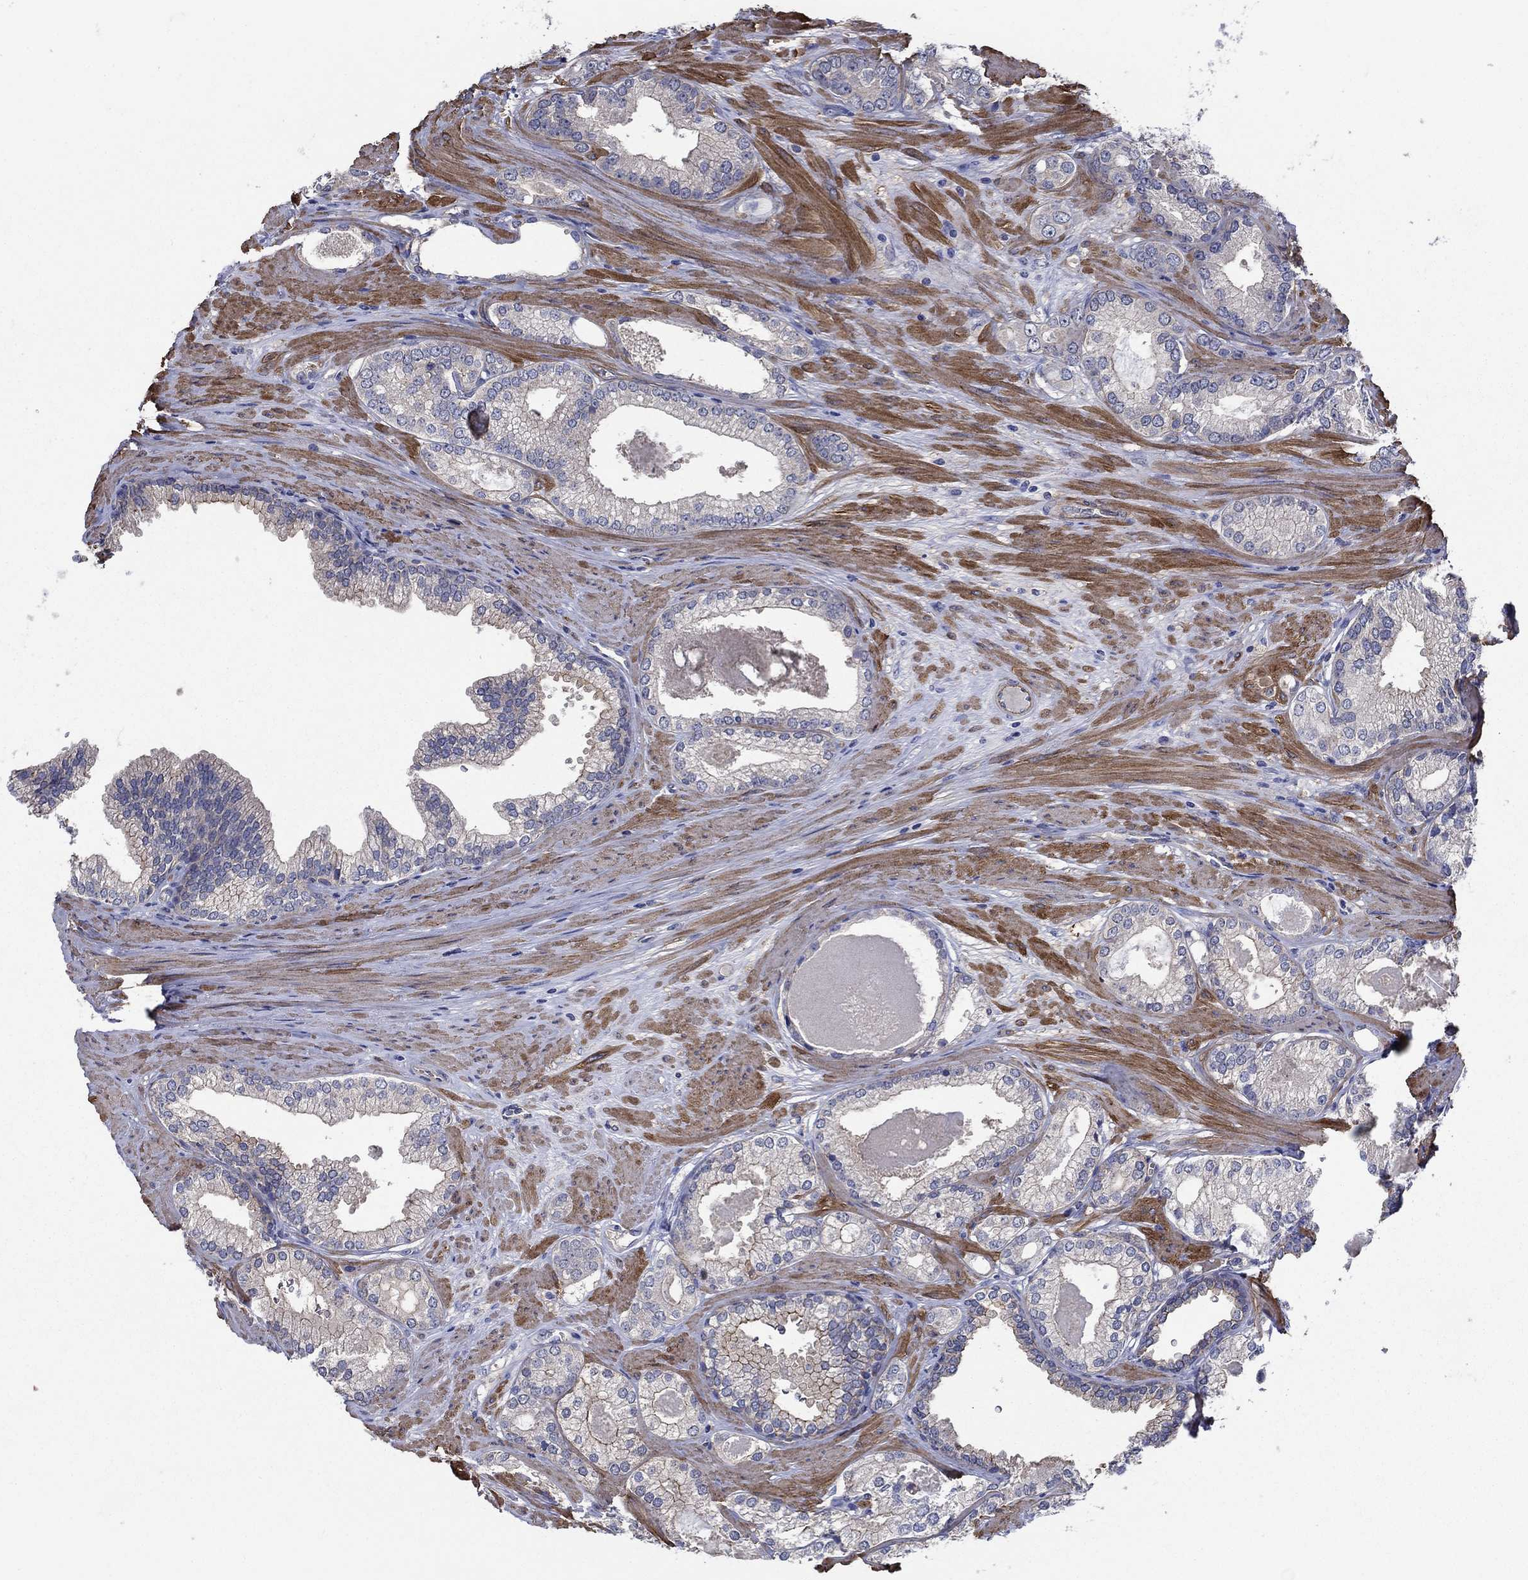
{"staining": {"intensity": "negative", "quantity": "none", "location": "none"}, "tissue": "prostate cancer", "cell_type": "Tumor cells", "image_type": "cancer", "snomed": [{"axis": "morphology", "description": "Adenocarcinoma, High grade"}, {"axis": "topography", "description": "Prostate and seminal vesicle, NOS"}], "caption": "Immunohistochemistry (IHC) histopathology image of human adenocarcinoma (high-grade) (prostate) stained for a protein (brown), which shows no positivity in tumor cells.", "gene": "FLNC", "patient": {"sex": "male", "age": 62}}